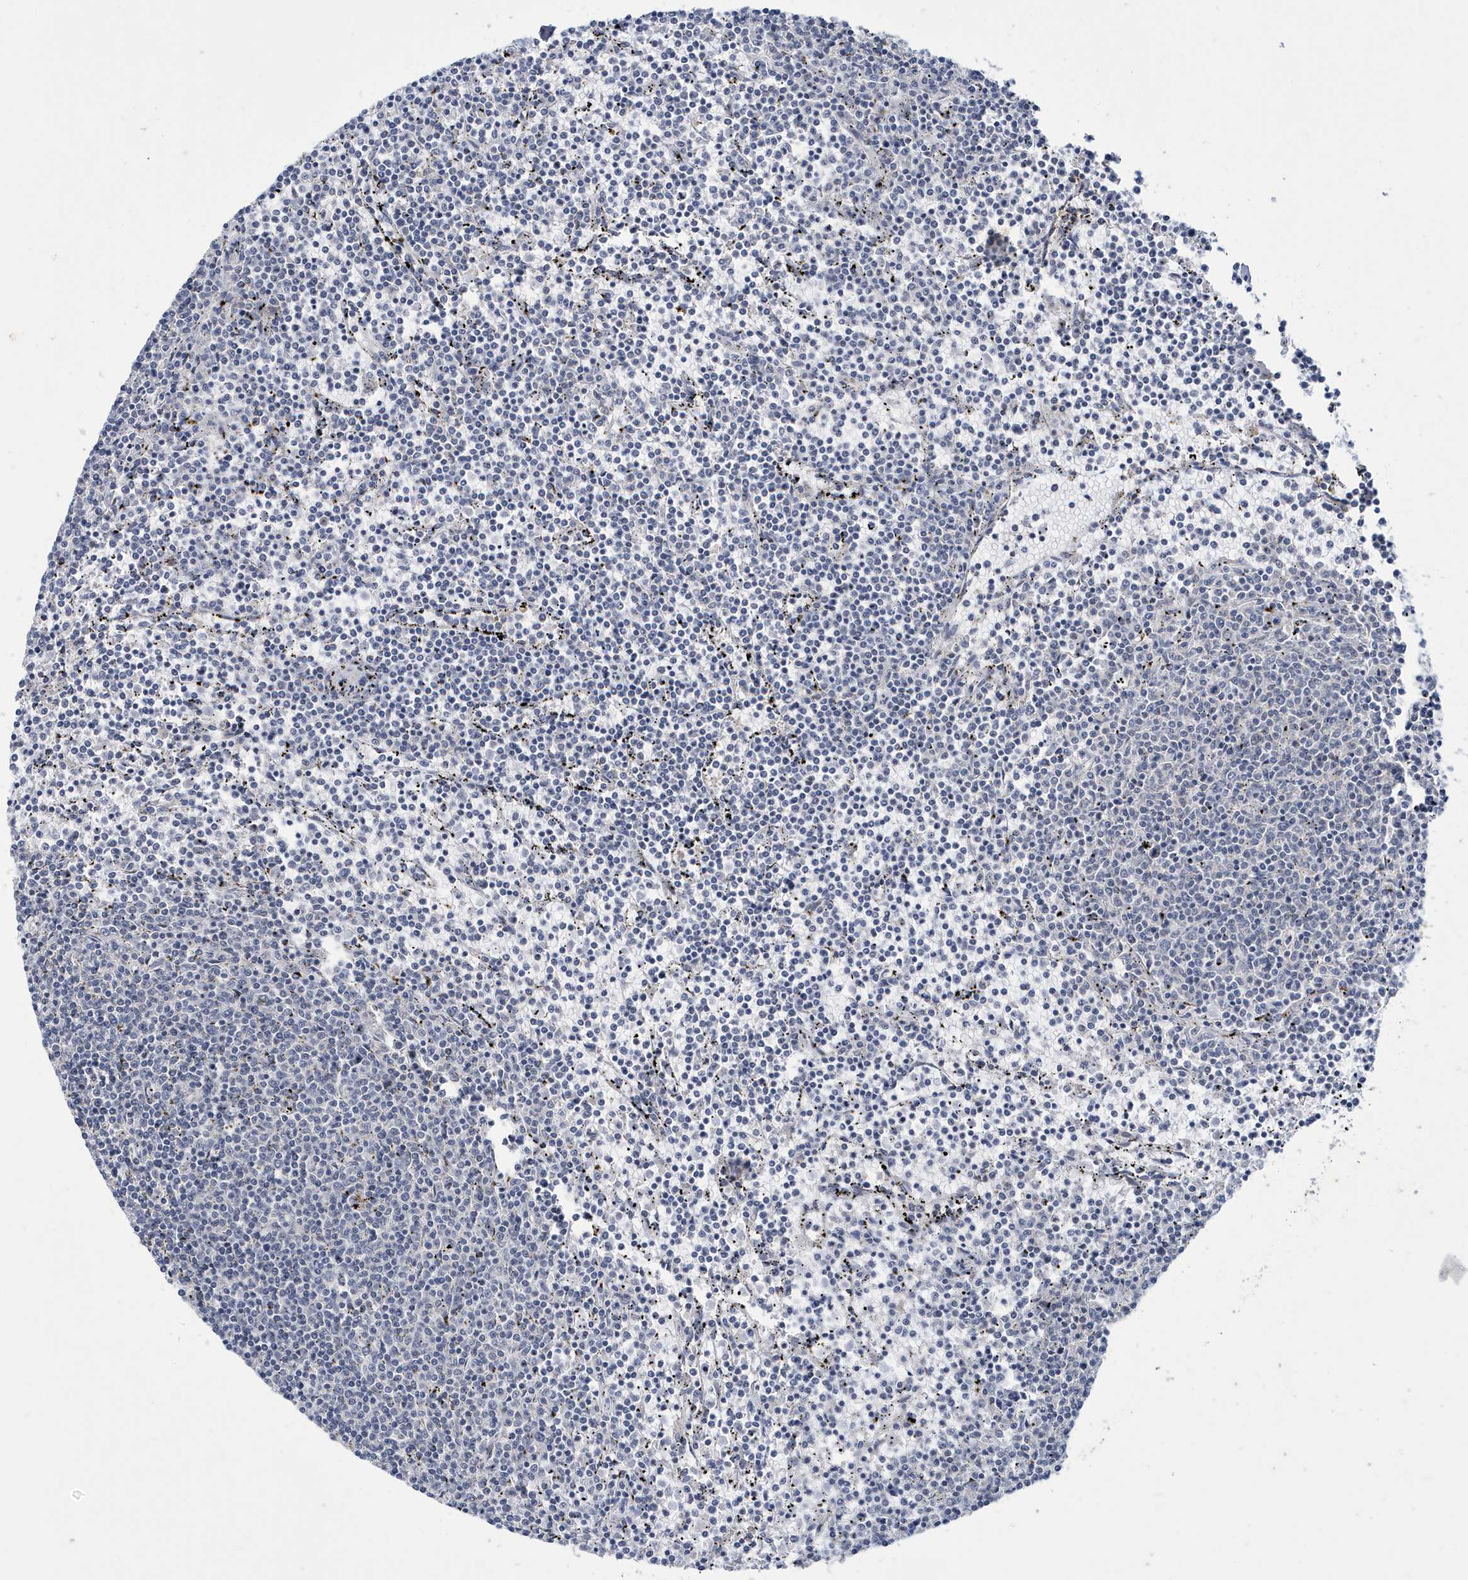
{"staining": {"intensity": "negative", "quantity": "none", "location": "none"}, "tissue": "lymphoma", "cell_type": "Tumor cells", "image_type": "cancer", "snomed": [{"axis": "morphology", "description": "Malignant lymphoma, non-Hodgkin's type, Low grade"}, {"axis": "topography", "description": "Spleen"}], "caption": "High power microscopy photomicrograph of an IHC histopathology image of malignant lymphoma, non-Hodgkin's type (low-grade), revealing no significant positivity in tumor cells. Nuclei are stained in blue.", "gene": "ZNF654", "patient": {"sex": "female", "age": 50}}